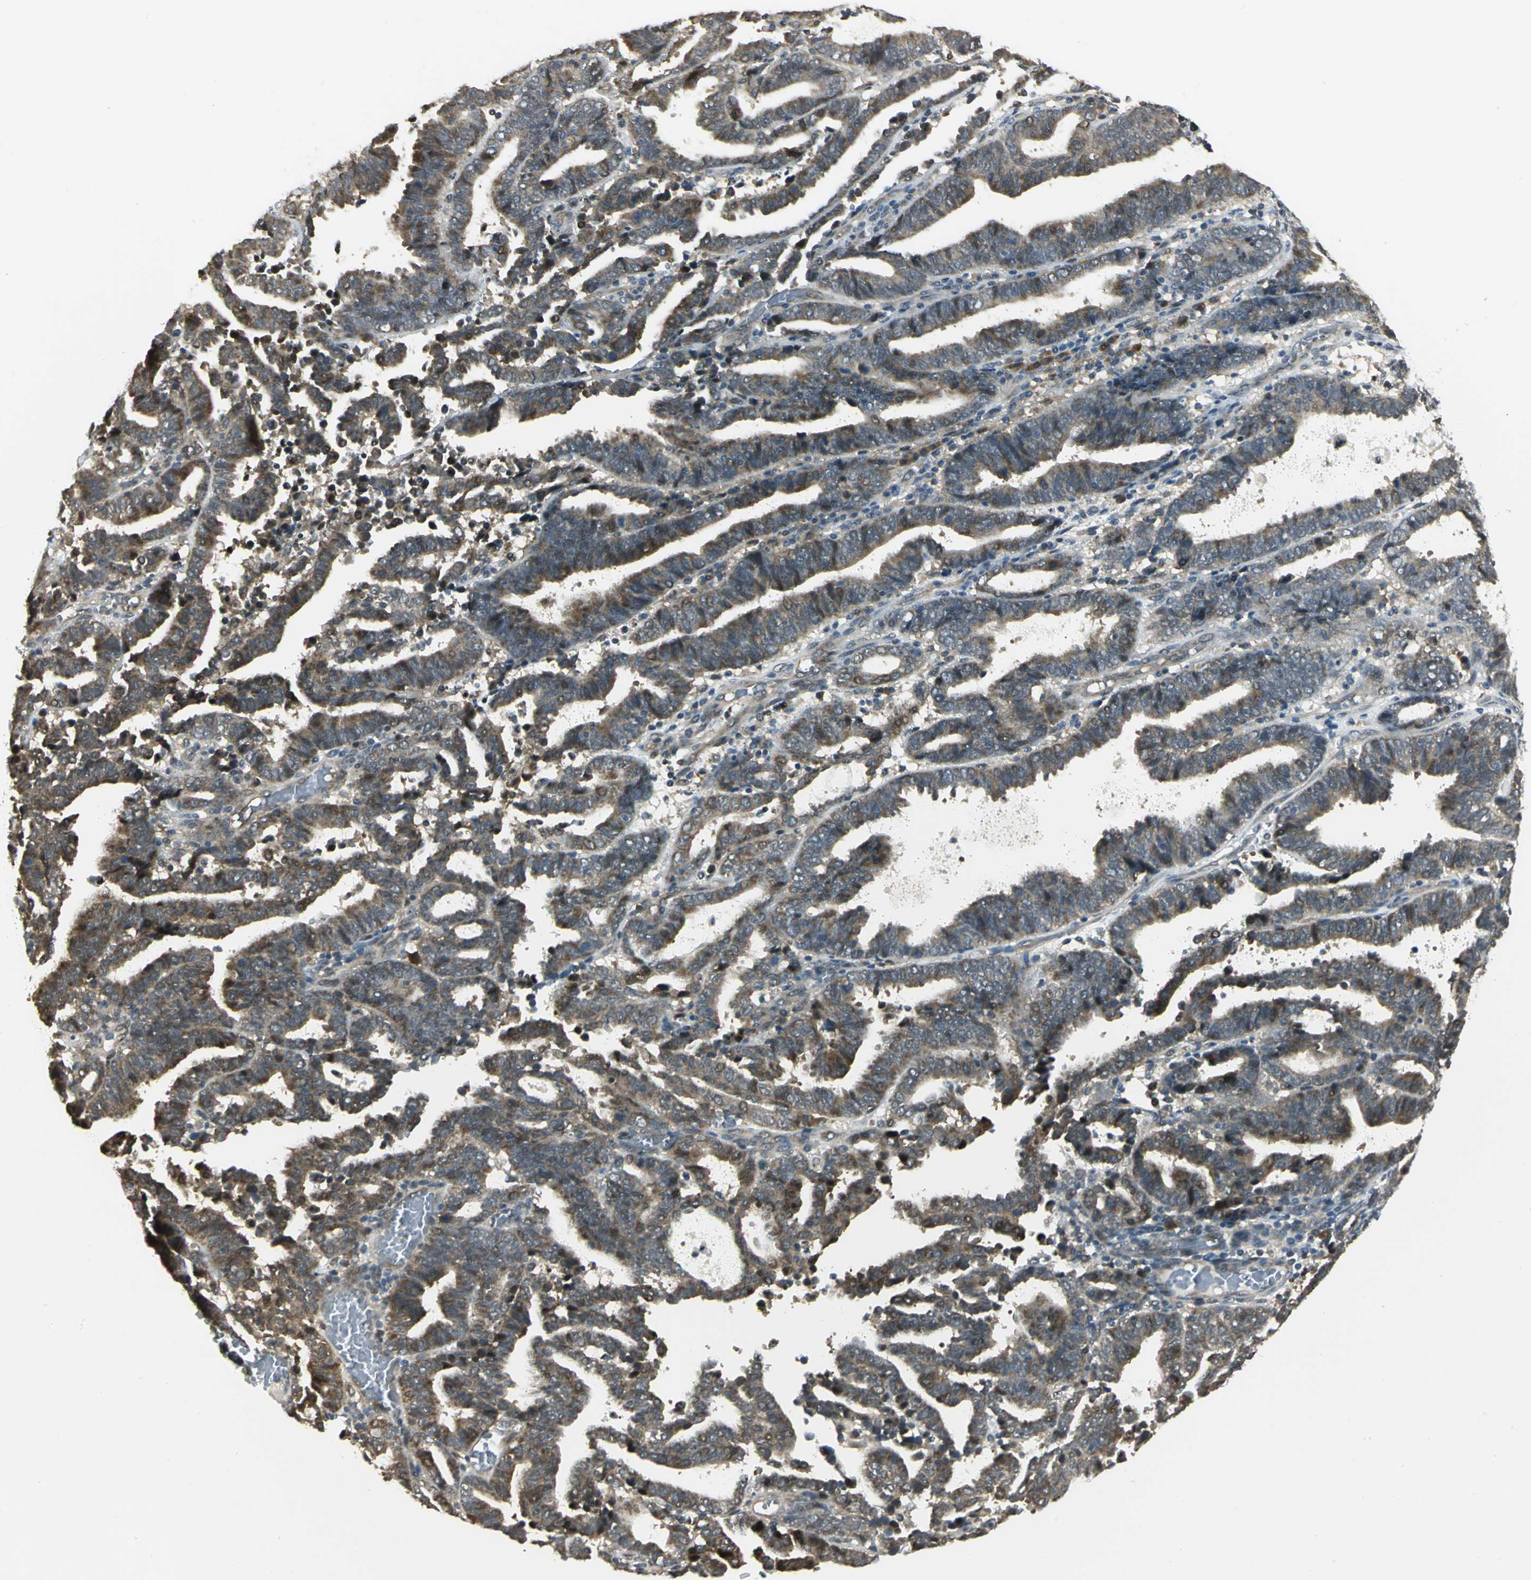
{"staining": {"intensity": "moderate", "quantity": ">75%", "location": "cytoplasmic/membranous"}, "tissue": "endometrial cancer", "cell_type": "Tumor cells", "image_type": "cancer", "snomed": [{"axis": "morphology", "description": "Adenocarcinoma, NOS"}, {"axis": "topography", "description": "Uterus"}], "caption": "High-power microscopy captured an IHC photomicrograph of endometrial cancer (adenocarcinoma), revealing moderate cytoplasmic/membranous staining in approximately >75% of tumor cells.", "gene": "PSMC4", "patient": {"sex": "female", "age": 83}}